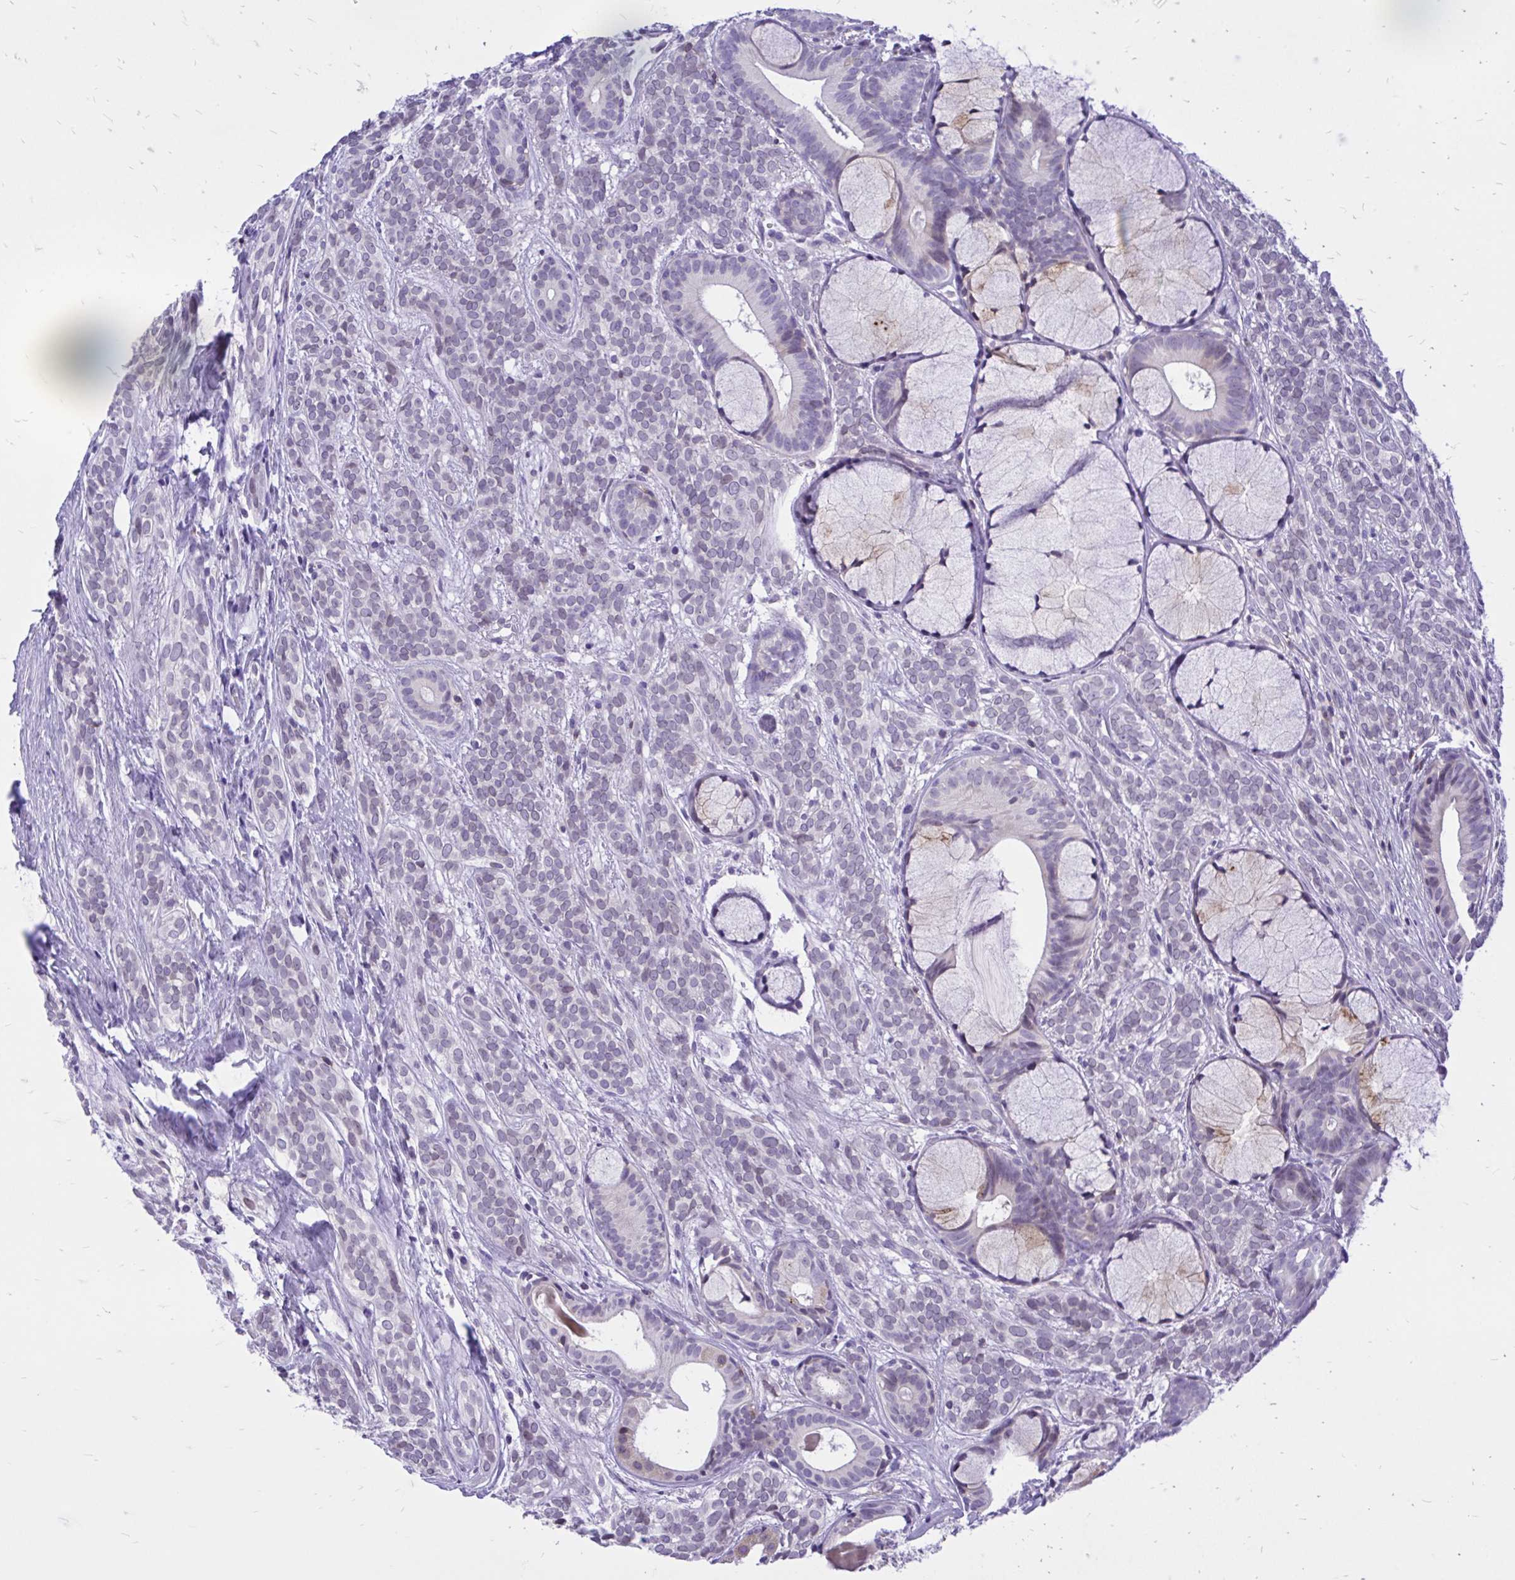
{"staining": {"intensity": "negative", "quantity": "none", "location": "none"}, "tissue": "head and neck cancer", "cell_type": "Tumor cells", "image_type": "cancer", "snomed": [{"axis": "morphology", "description": "Adenocarcinoma, NOS"}, {"axis": "topography", "description": "Head-Neck"}], "caption": "Immunohistochemistry (IHC) micrograph of neoplastic tissue: head and neck adenocarcinoma stained with DAB (3,3'-diaminobenzidine) exhibits no significant protein positivity in tumor cells. (Brightfield microscopy of DAB immunohistochemistry at high magnification).", "gene": "CXCL8", "patient": {"sex": "female", "age": 57}}